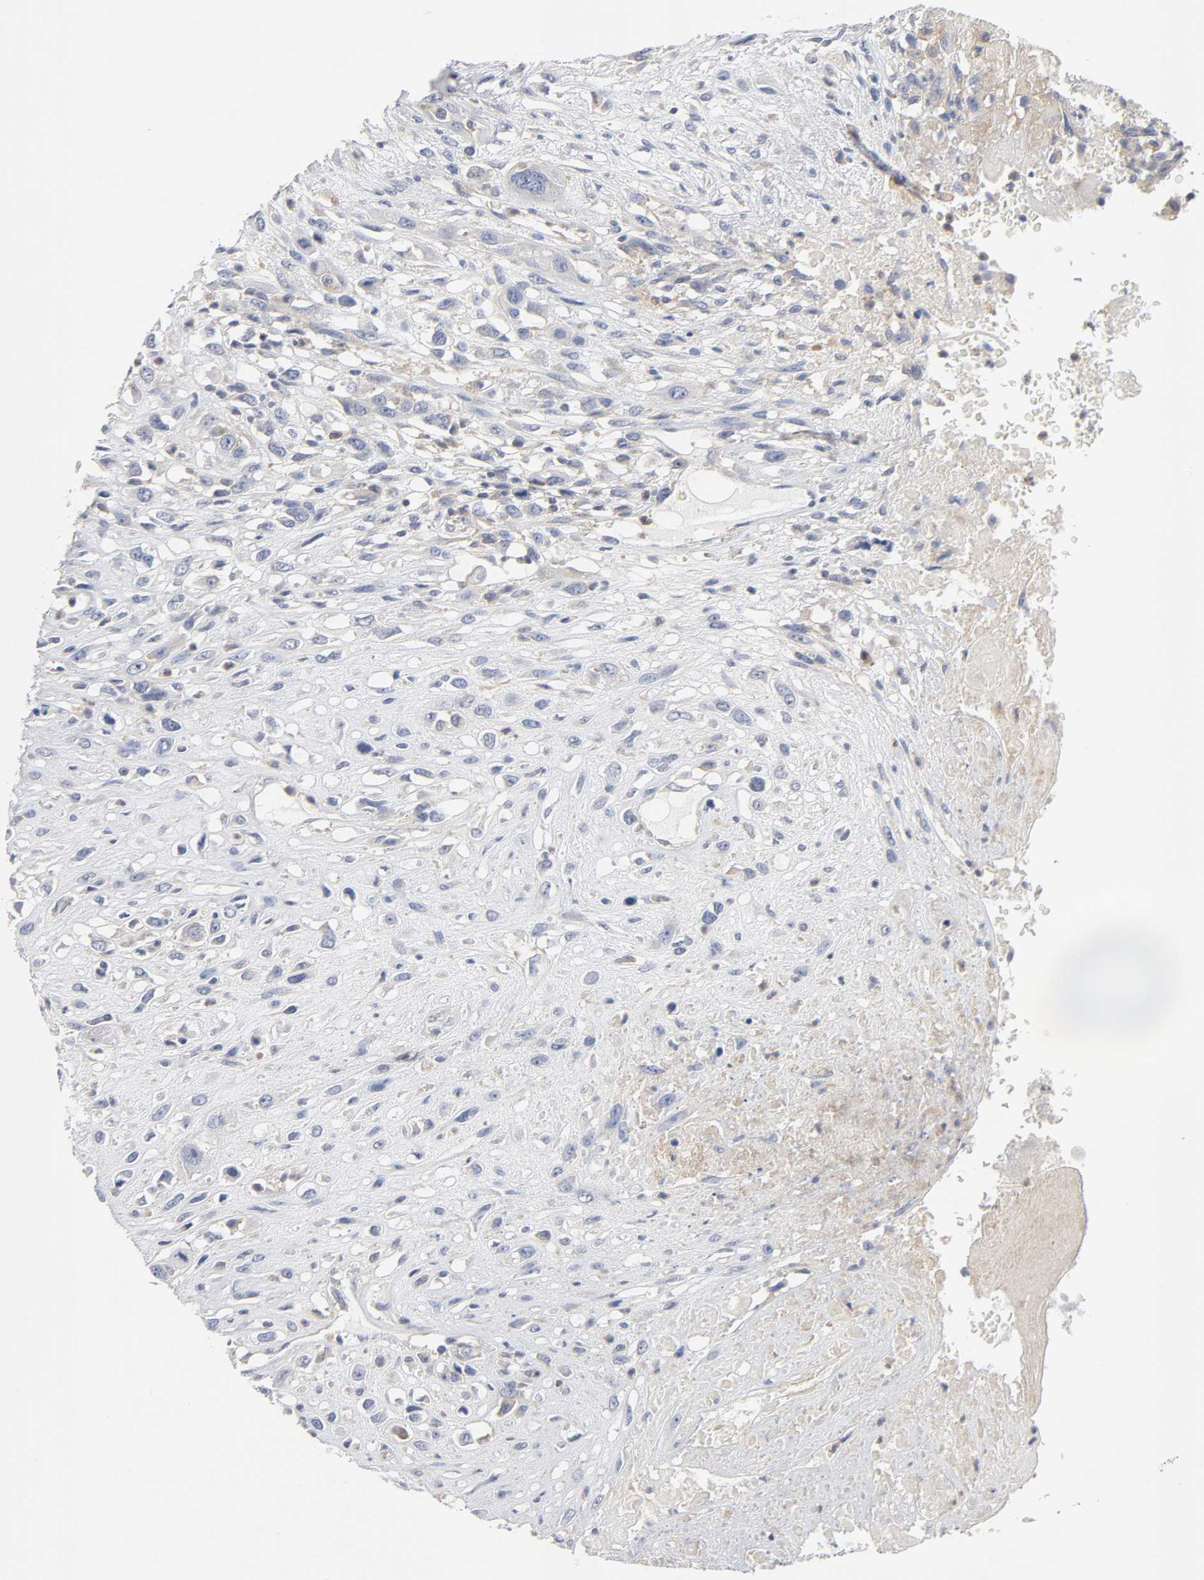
{"staining": {"intensity": "negative", "quantity": "none", "location": "none"}, "tissue": "head and neck cancer", "cell_type": "Tumor cells", "image_type": "cancer", "snomed": [{"axis": "morphology", "description": "Necrosis, NOS"}, {"axis": "morphology", "description": "Neoplasm, malignant, NOS"}, {"axis": "topography", "description": "Salivary gland"}, {"axis": "topography", "description": "Head-Neck"}], "caption": "IHC image of human head and neck neoplasm (malignant) stained for a protein (brown), which reveals no staining in tumor cells.", "gene": "ROCK1", "patient": {"sex": "male", "age": 43}}